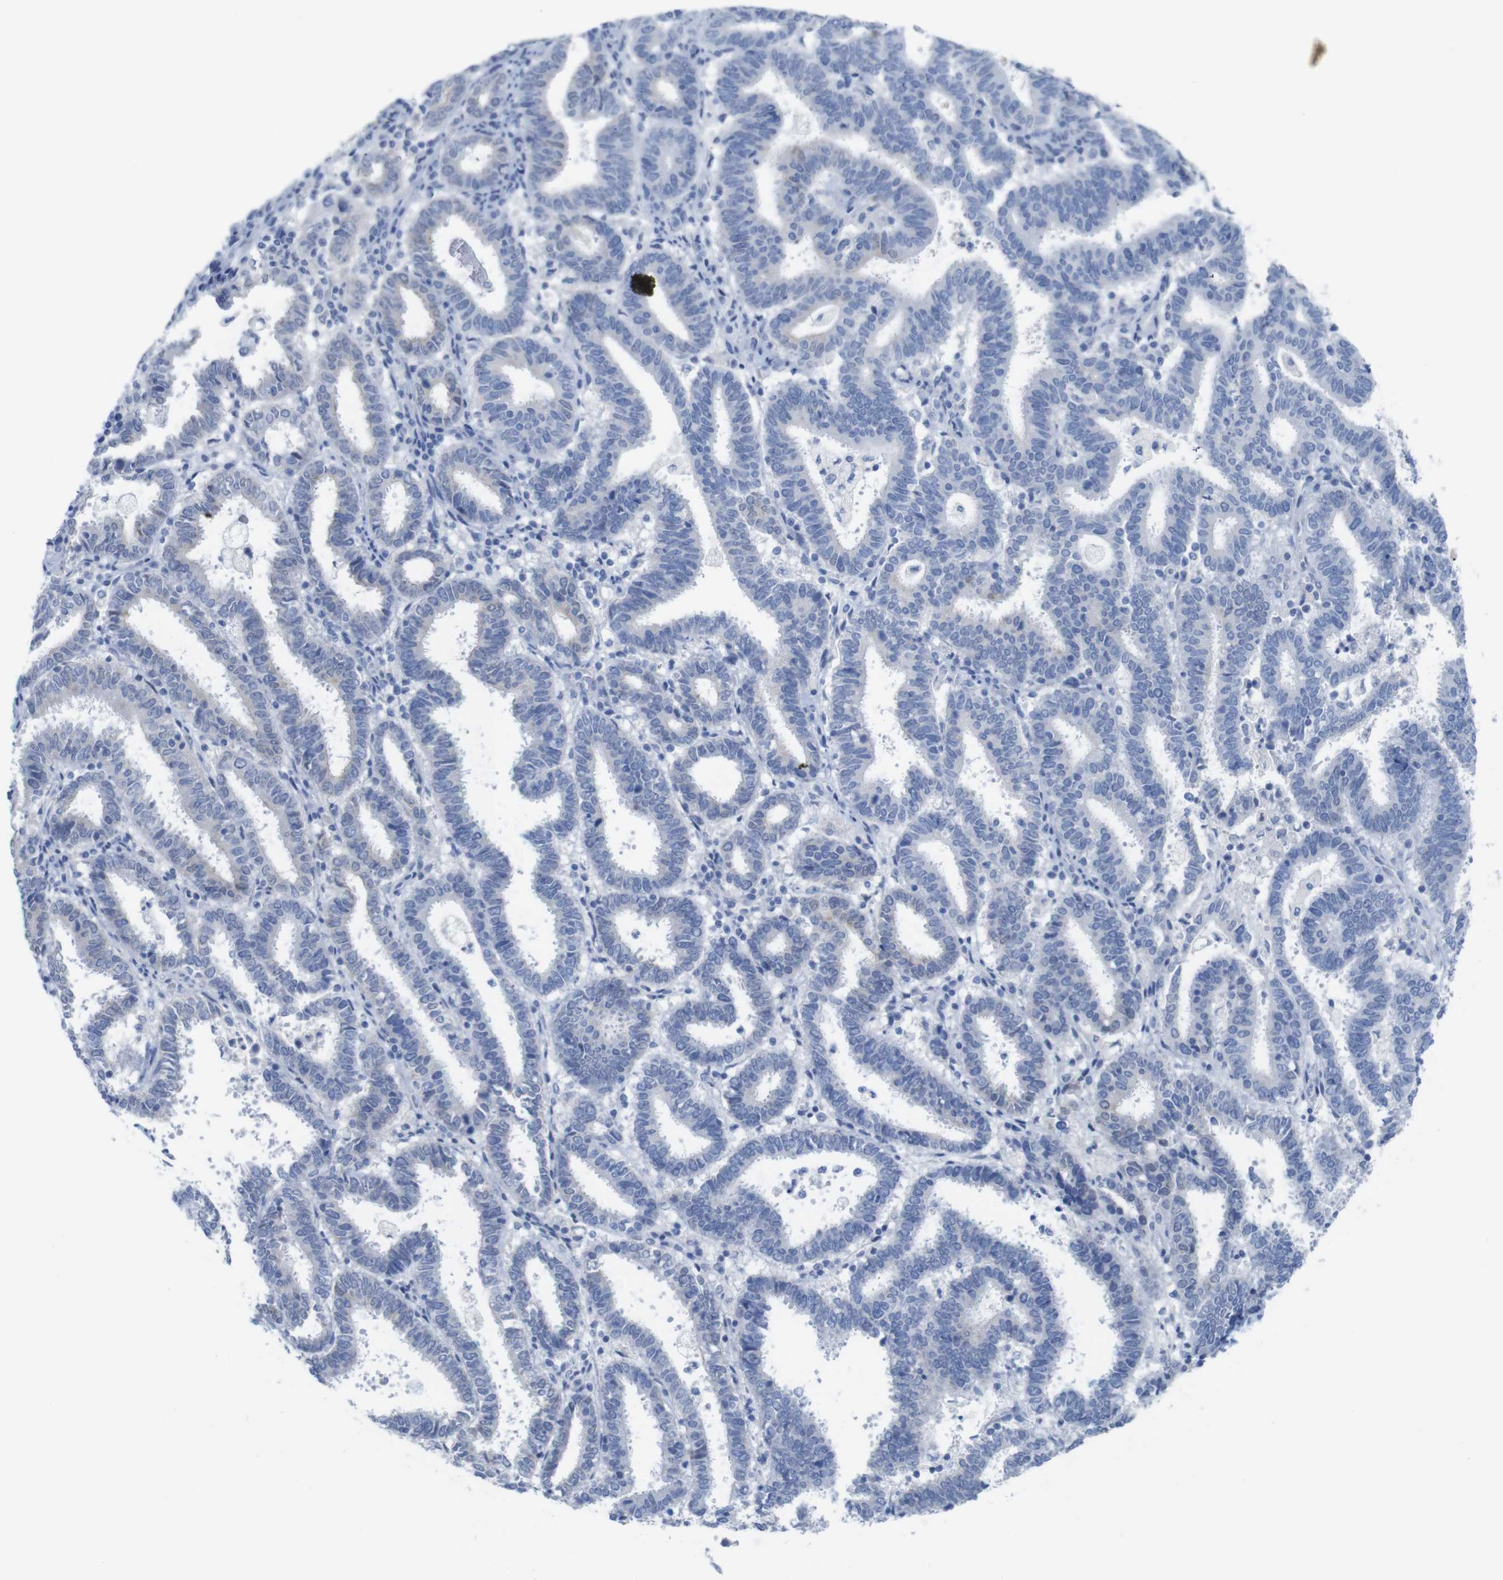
{"staining": {"intensity": "negative", "quantity": "none", "location": "none"}, "tissue": "endometrial cancer", "cell_type": "Tumor cells", "image_type": "cancer", "snomed": [{"axis": "morphology", "description": "Adenocarcinoma, NOS"}, {"axis": "topography", "description": "Uterus"}], "caption": "Immunohistochemistry (IHC) histopathology image of human adenocarcinoma (endometrial) stained for a protein (brown), which displays no staining in tumor cells. Nuclei are stained in blue.", "gene": "PNMA1", "patient": {"sex": "female", "age": 83}}